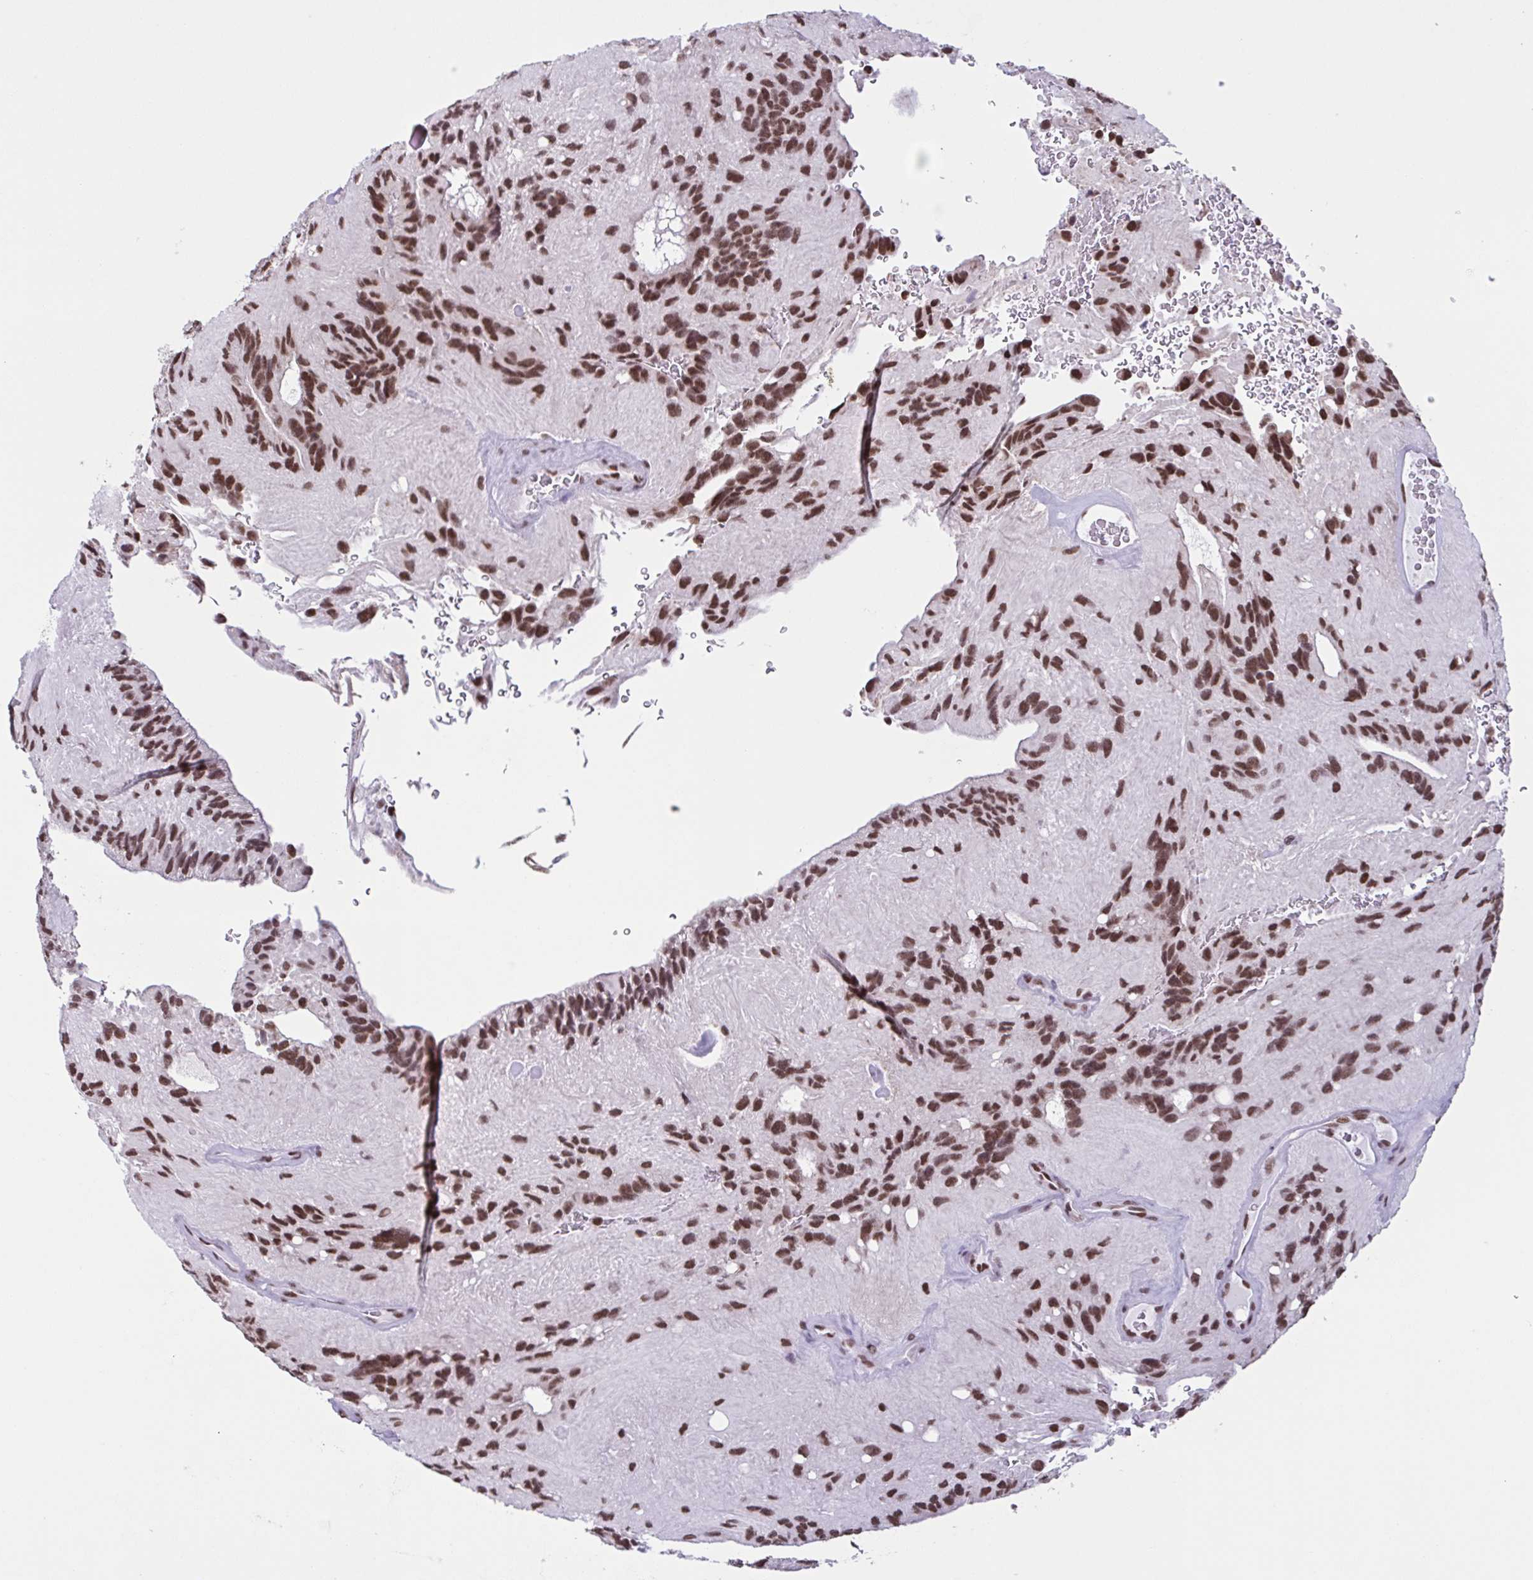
{"staining": {"intensity": "strong", "quantity": ">75%", "location": "nuclear"}, "tissue": "glioma", "cell_type": "Tumor cells", "image_type": "cancer", "snomed": [{"axis": "morphology", "description": "Glioma, malignant, Low grade"}, {"axis": "topography", "description": "Brain"}], "caption": "Strong nuclear protein positivity is identified in about >75% of tumor cells in low-grade glioma (malignant).", "gene": "TIMM21", "patient": {"sex": "male", "age": 31}}